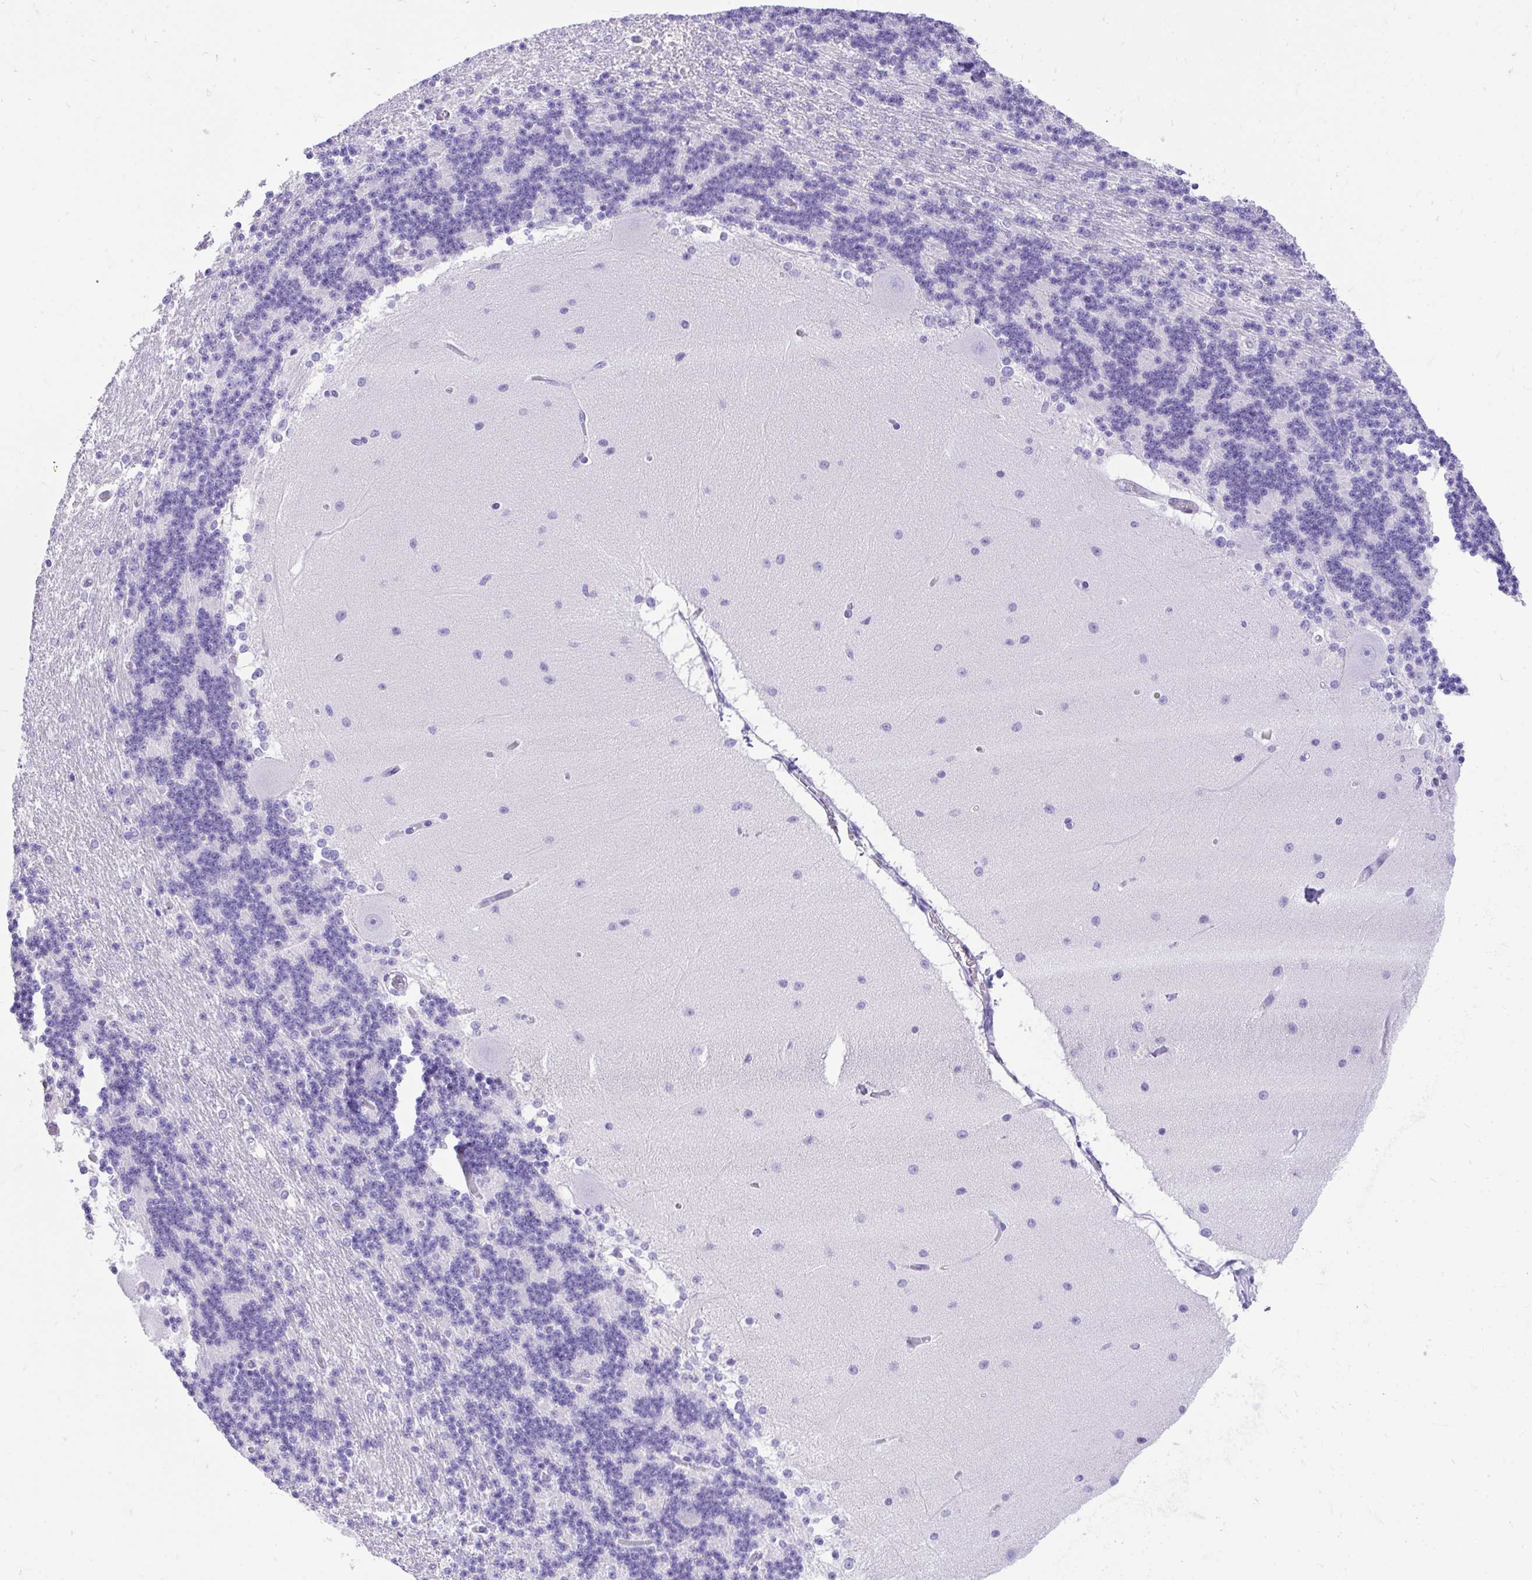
{"staining": {"intensity": "negative", "quantity": "none", "location": "none"}, "tissue": "cerebellum", "cell_type": "Cells in granular layer", "image_type": "normal", "snomed": [{"axis": "morphology", "description": "Normal tissue, NOS"}, {"axis": "topography", "description": "Cerebellum"}], "caption": "Cells in granular layer are negative for brown protein staining in unremarkable cerebellum. (DAB immunohistochemistry, high magnification).", "gene": "KCNN4", "patient": {"sex": "female", "age": 54}}